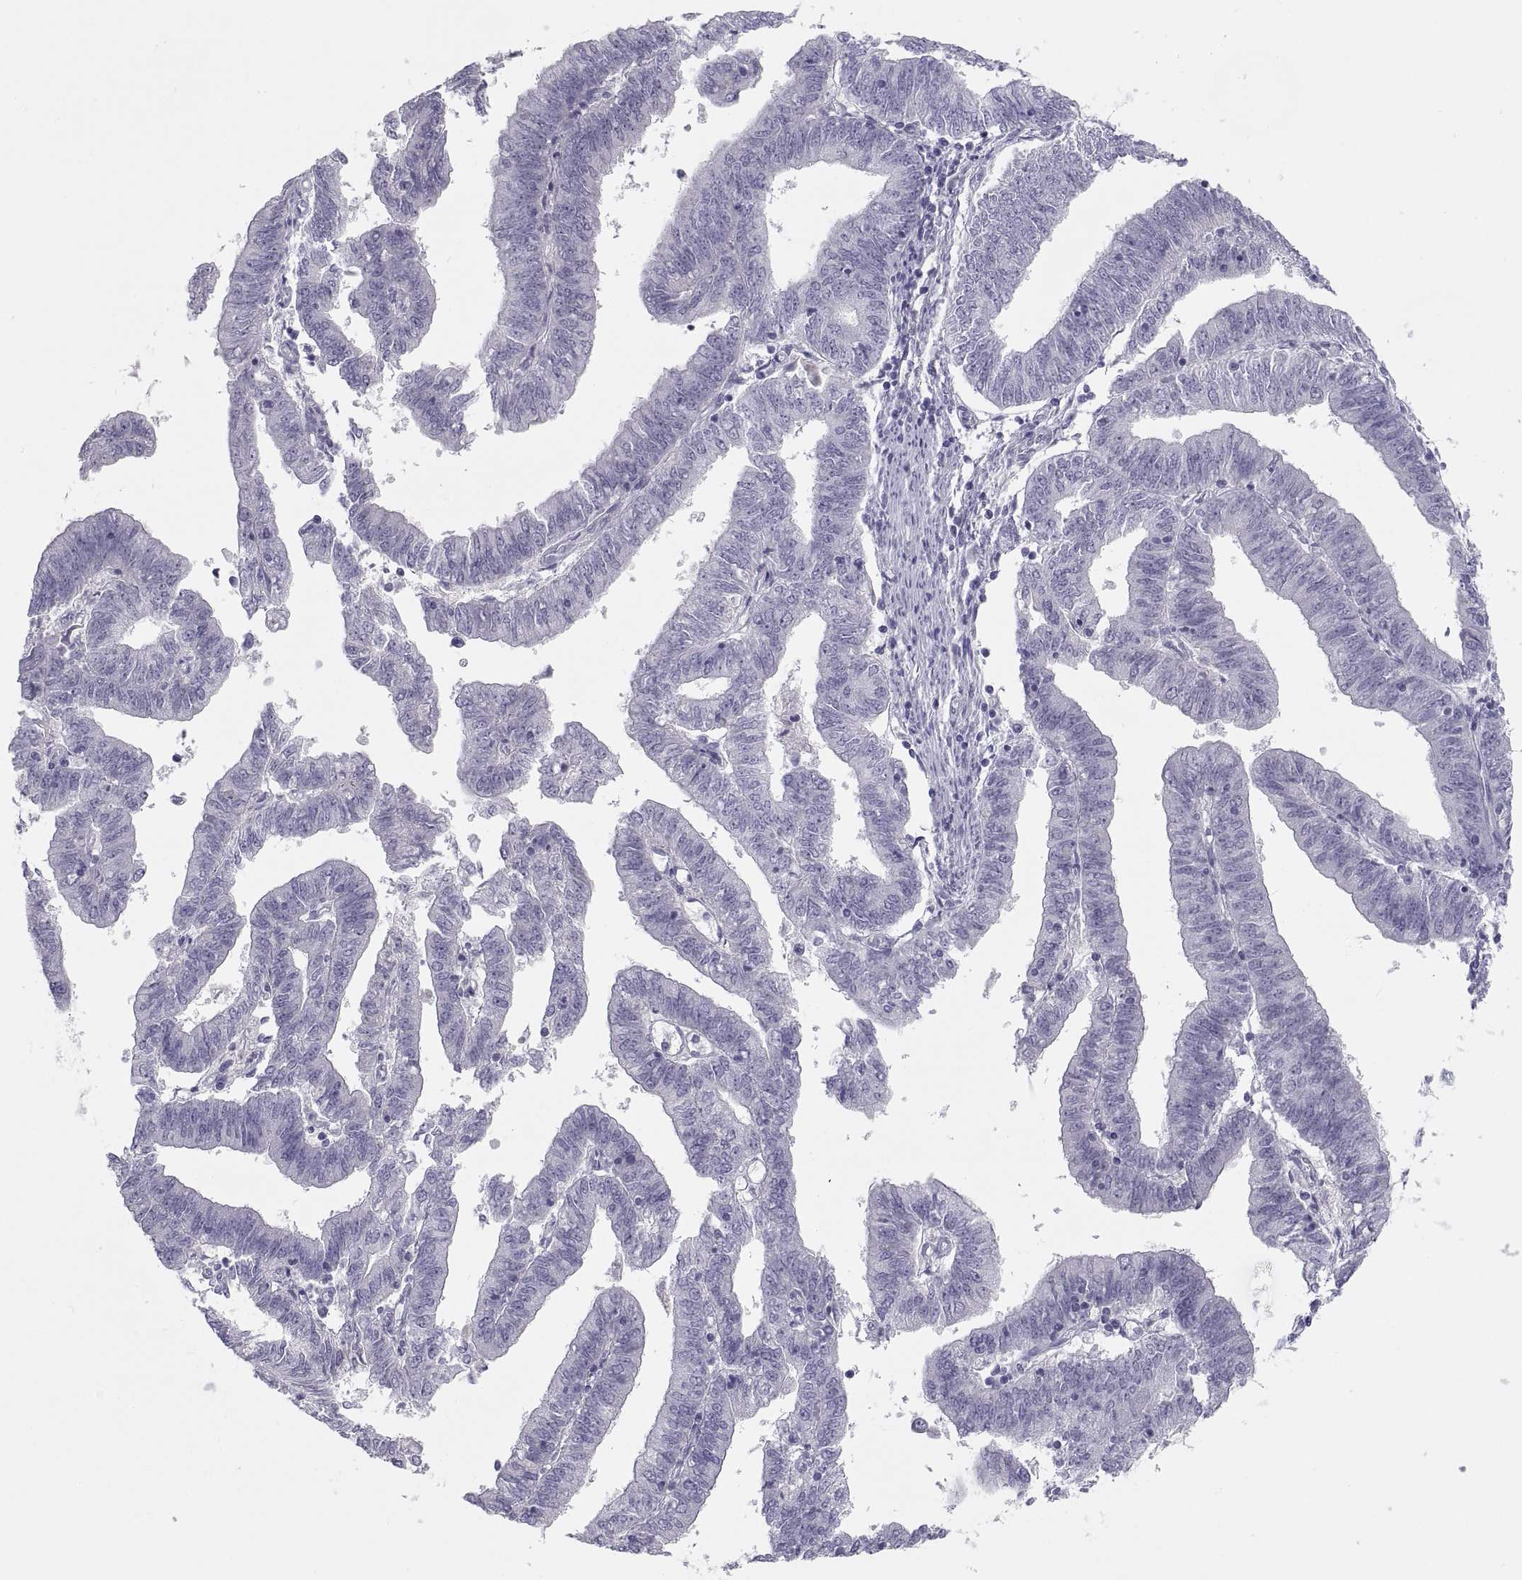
{"staining": {"intensity": "negative", "quantity": "none", "location": "none"}, "tissue": "endometrial cancer", "cell_type": "Tumor cells", "image_type": "cancer", "snomed": [{"axis": "morphology", "description": "Adenocarcinoma, NOS"}, {"axis": "topography", "description": "Endometrium"}], "caption": "Protein analysis of adenocarcinoma (endometrial) exhibits no significant staining in tumor cells.", "gene": "MAGEB2", "patient": {"sex": "female", "age": 82}}